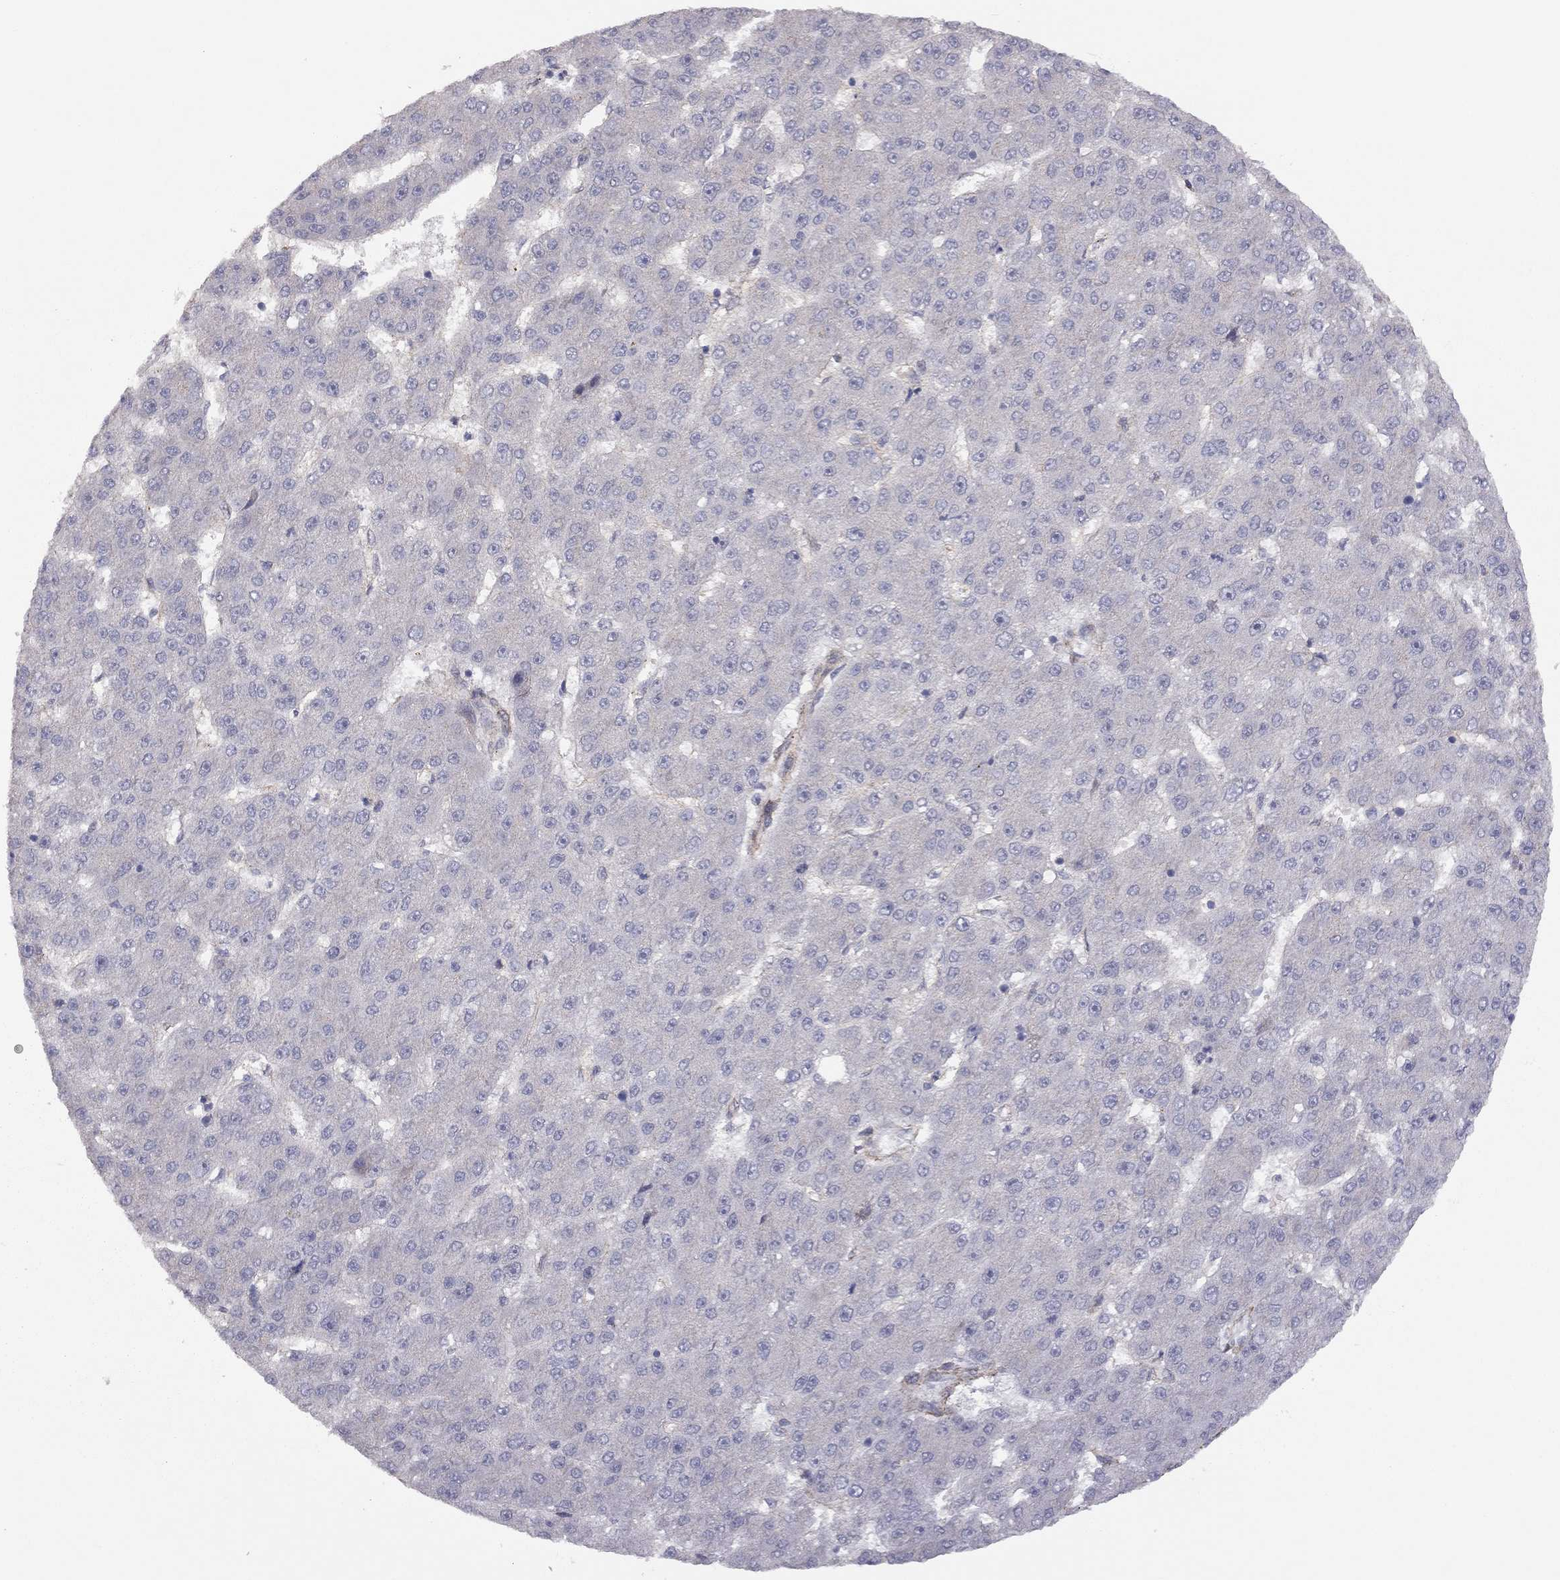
{"staining": {"intensity": "negative", "quantity": "none", "location": "none"}, "tissue": "liver cancer", "cell_type": "Tumor cells", "image_type": "cancer", "snomed": [{"axis": "morphology", "description": "Carcinoma, Hepatocellular, NOS"}, {"axis": "topography", "description": "Liver"}], "caption": "High power microscopy histopathology image of an immunohistochemistry photomicrograph of liver hepatocellular carcinoma, revealing no significant positivity in tumor cells.", "gene": "EXOC3L2", "patient": {"sex": "male", "age": 67}}